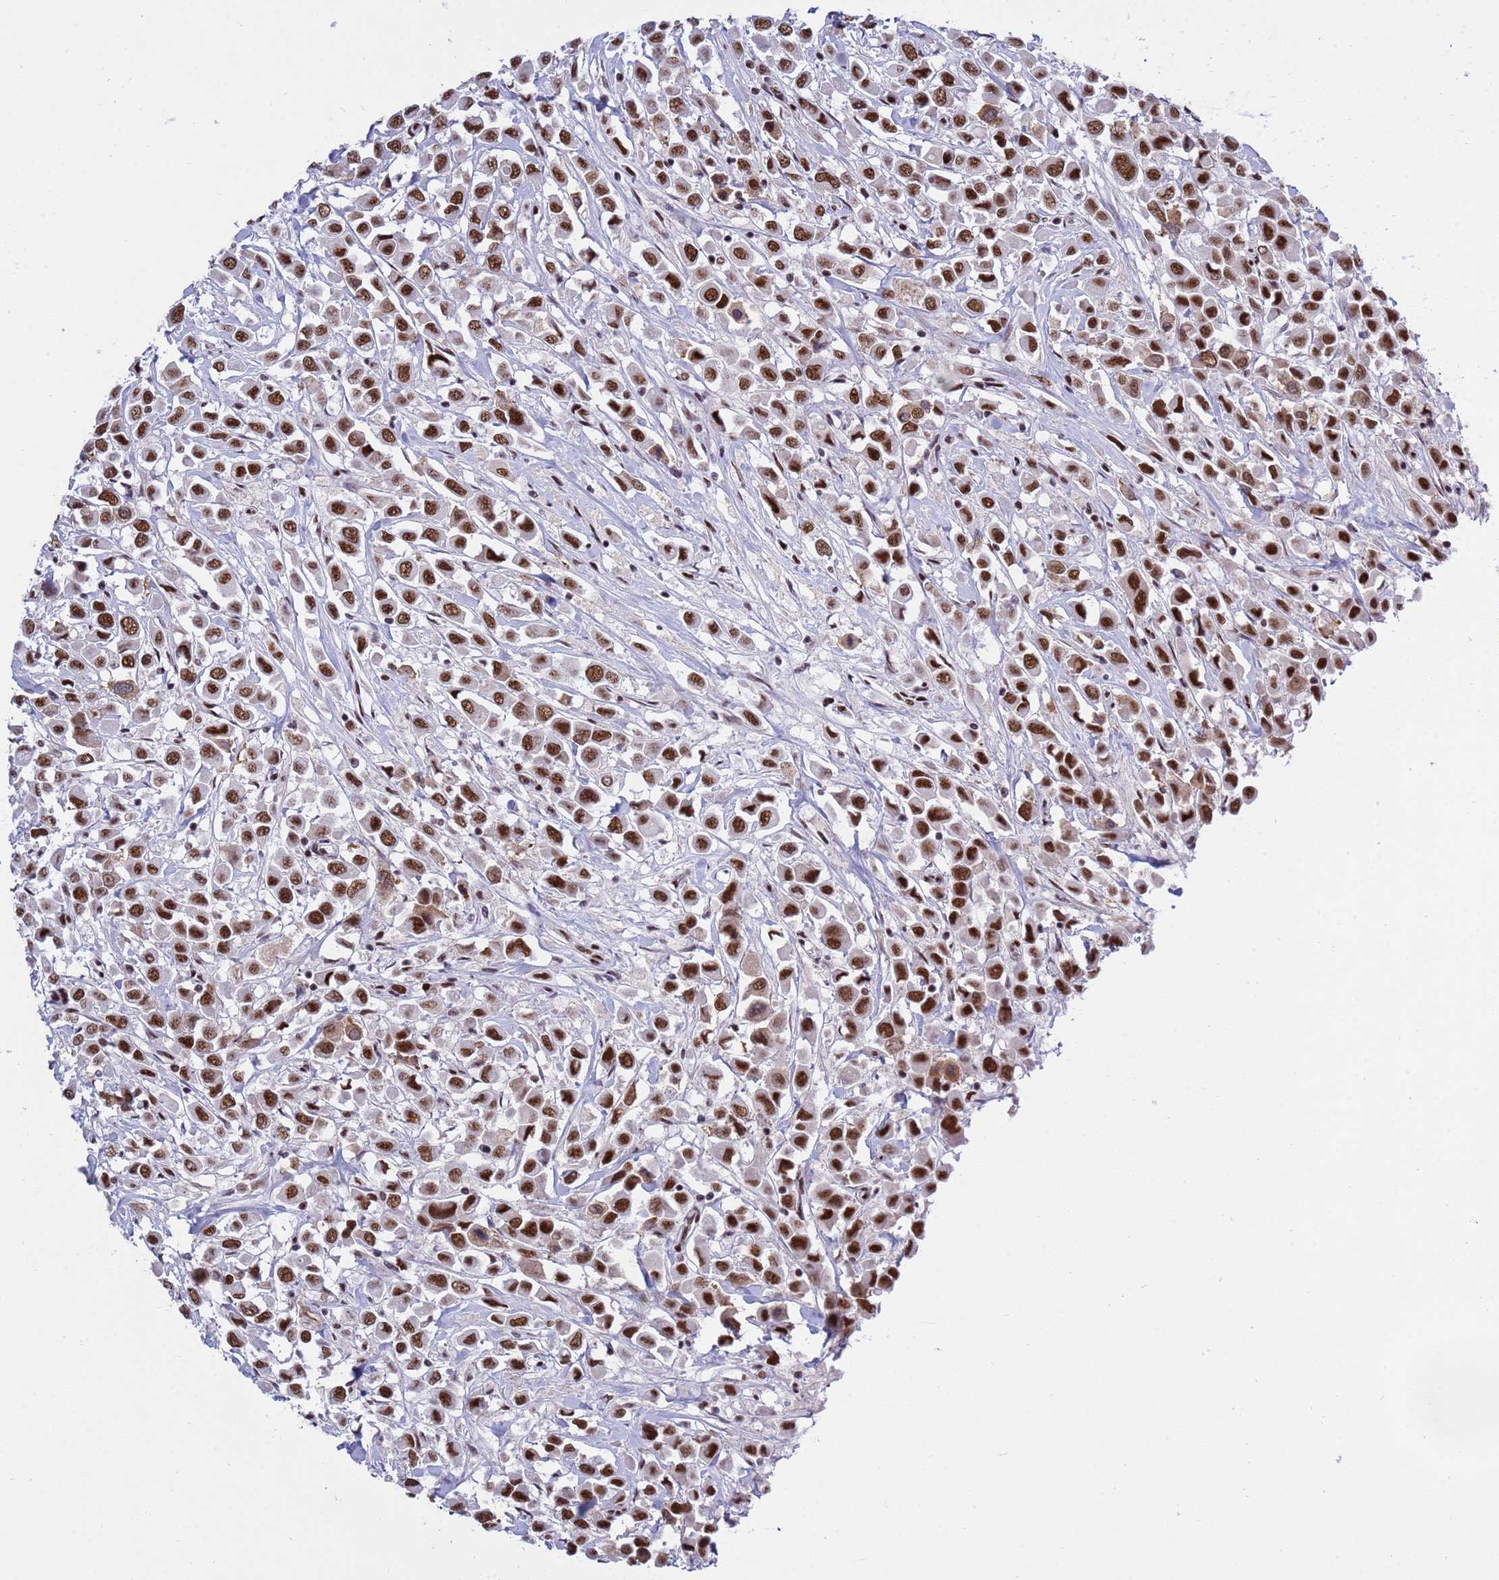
{"staining": {"intensity": "strong", "quantity": ">75%", "location": "nuclear"}, "tissue": "breast cancer", "cell_type": "Tumor cells", "image_type": "cancer", "snomed": [{"axis": "morphology", "description": "Duct carcinoma"}, {"axis": "topography", "description": "Breast"}], "caption": "Immunohistochemical staining of human infiltrating ductal carcinoma (breast) shows high levels of strong nuclear staining in approximately >75% of tumor cells. Nuclei are stained in blue.", "gene": "THOC2", "patient": {"sex": "female", "age": 61}}